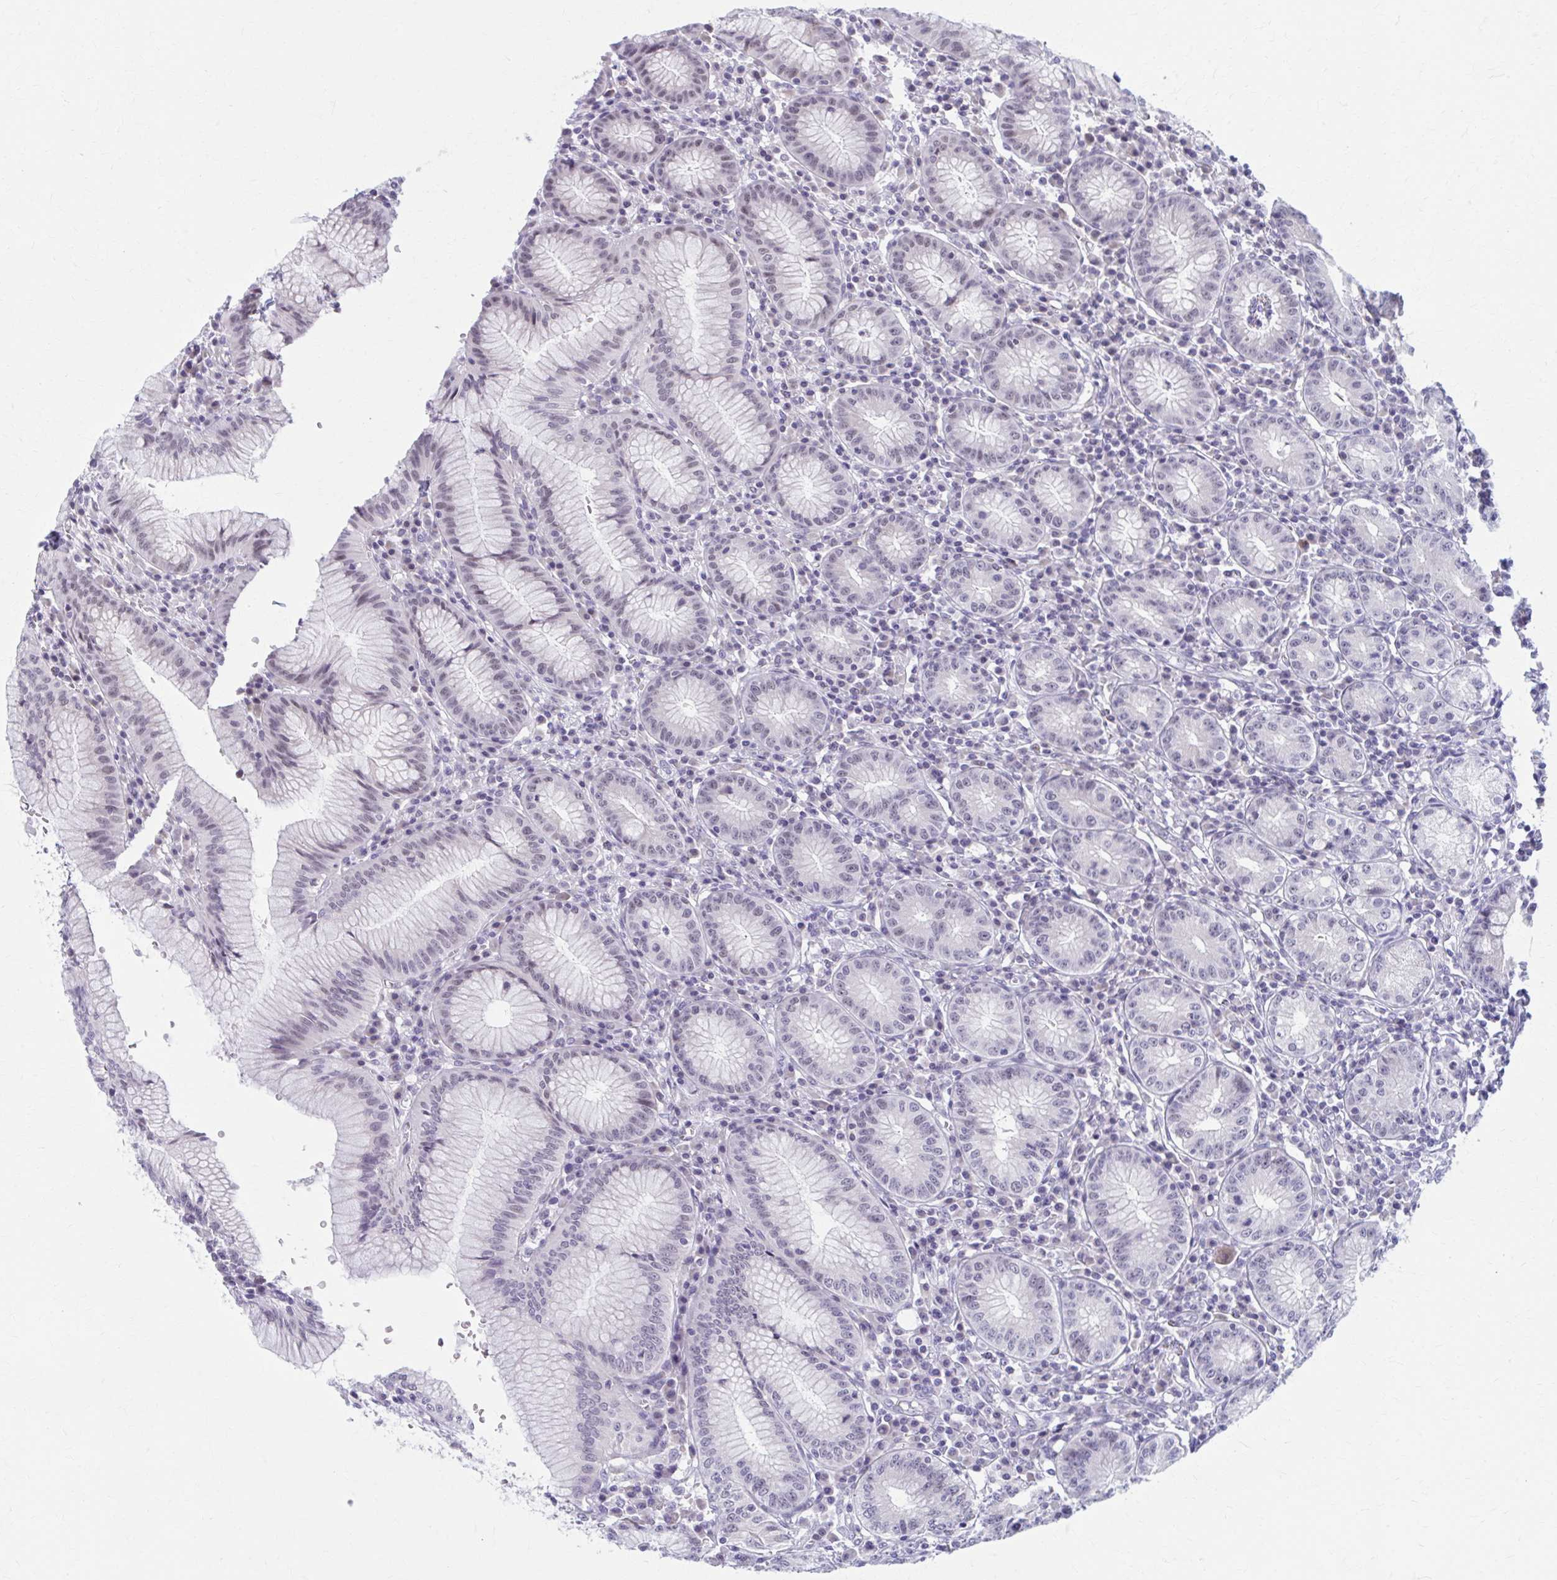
{"staining": {"intensity": "weak", "quantity": "25%-75%", "location": "nuclear"}, "tissue": "stomach", "cell_type": "Glandular cells", "image_type": "normal", "snomed": [{"axis": "morphology", "description": "Normal tissue, NOS"}, {"axis": "topography", "description": "Stomach"}], "caption": "Immunohistochemical staining of unremarkable human stomach reveals weak nuclear protein positivity in approximately 25%-75% of glandular cells.", "gene": "CCDC105", "patient": {"sex": "male", "age": 55}}